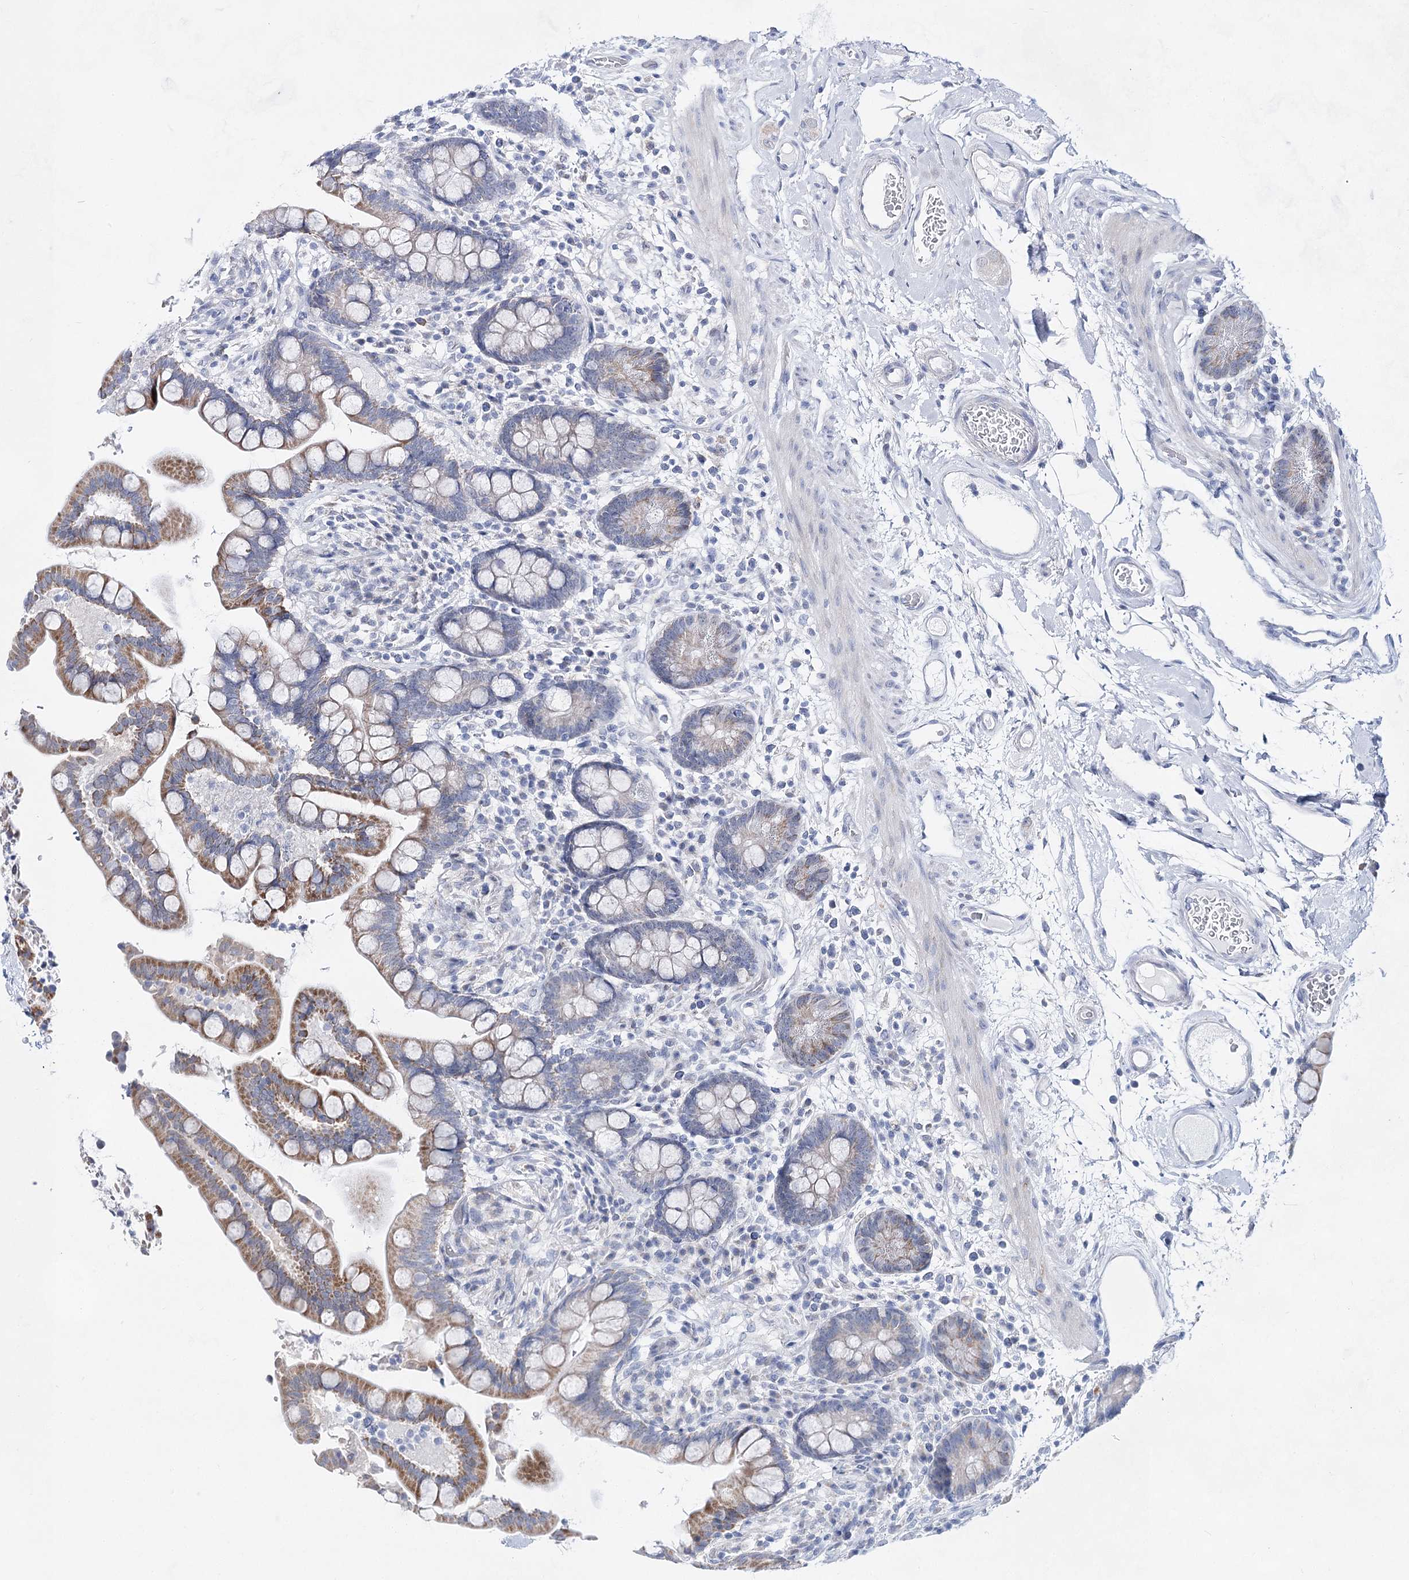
{"staining": {"intensity": "negative", "quantity": "none", "location": "none"}, "tissue": "colon", "cell_type": "Endothelial cells", "image_type": "normal", "snomed": [{"axis": "morphology", "description": "Normal tissue, NOS"}, {"axis": "topography", "description": "Colon"}], "caption": "Human colon stained for a protein using IHC exhibits no staining in endothelial cells.", "gene": "BPHL", "patient": {"sex": "male", "age": 73}}